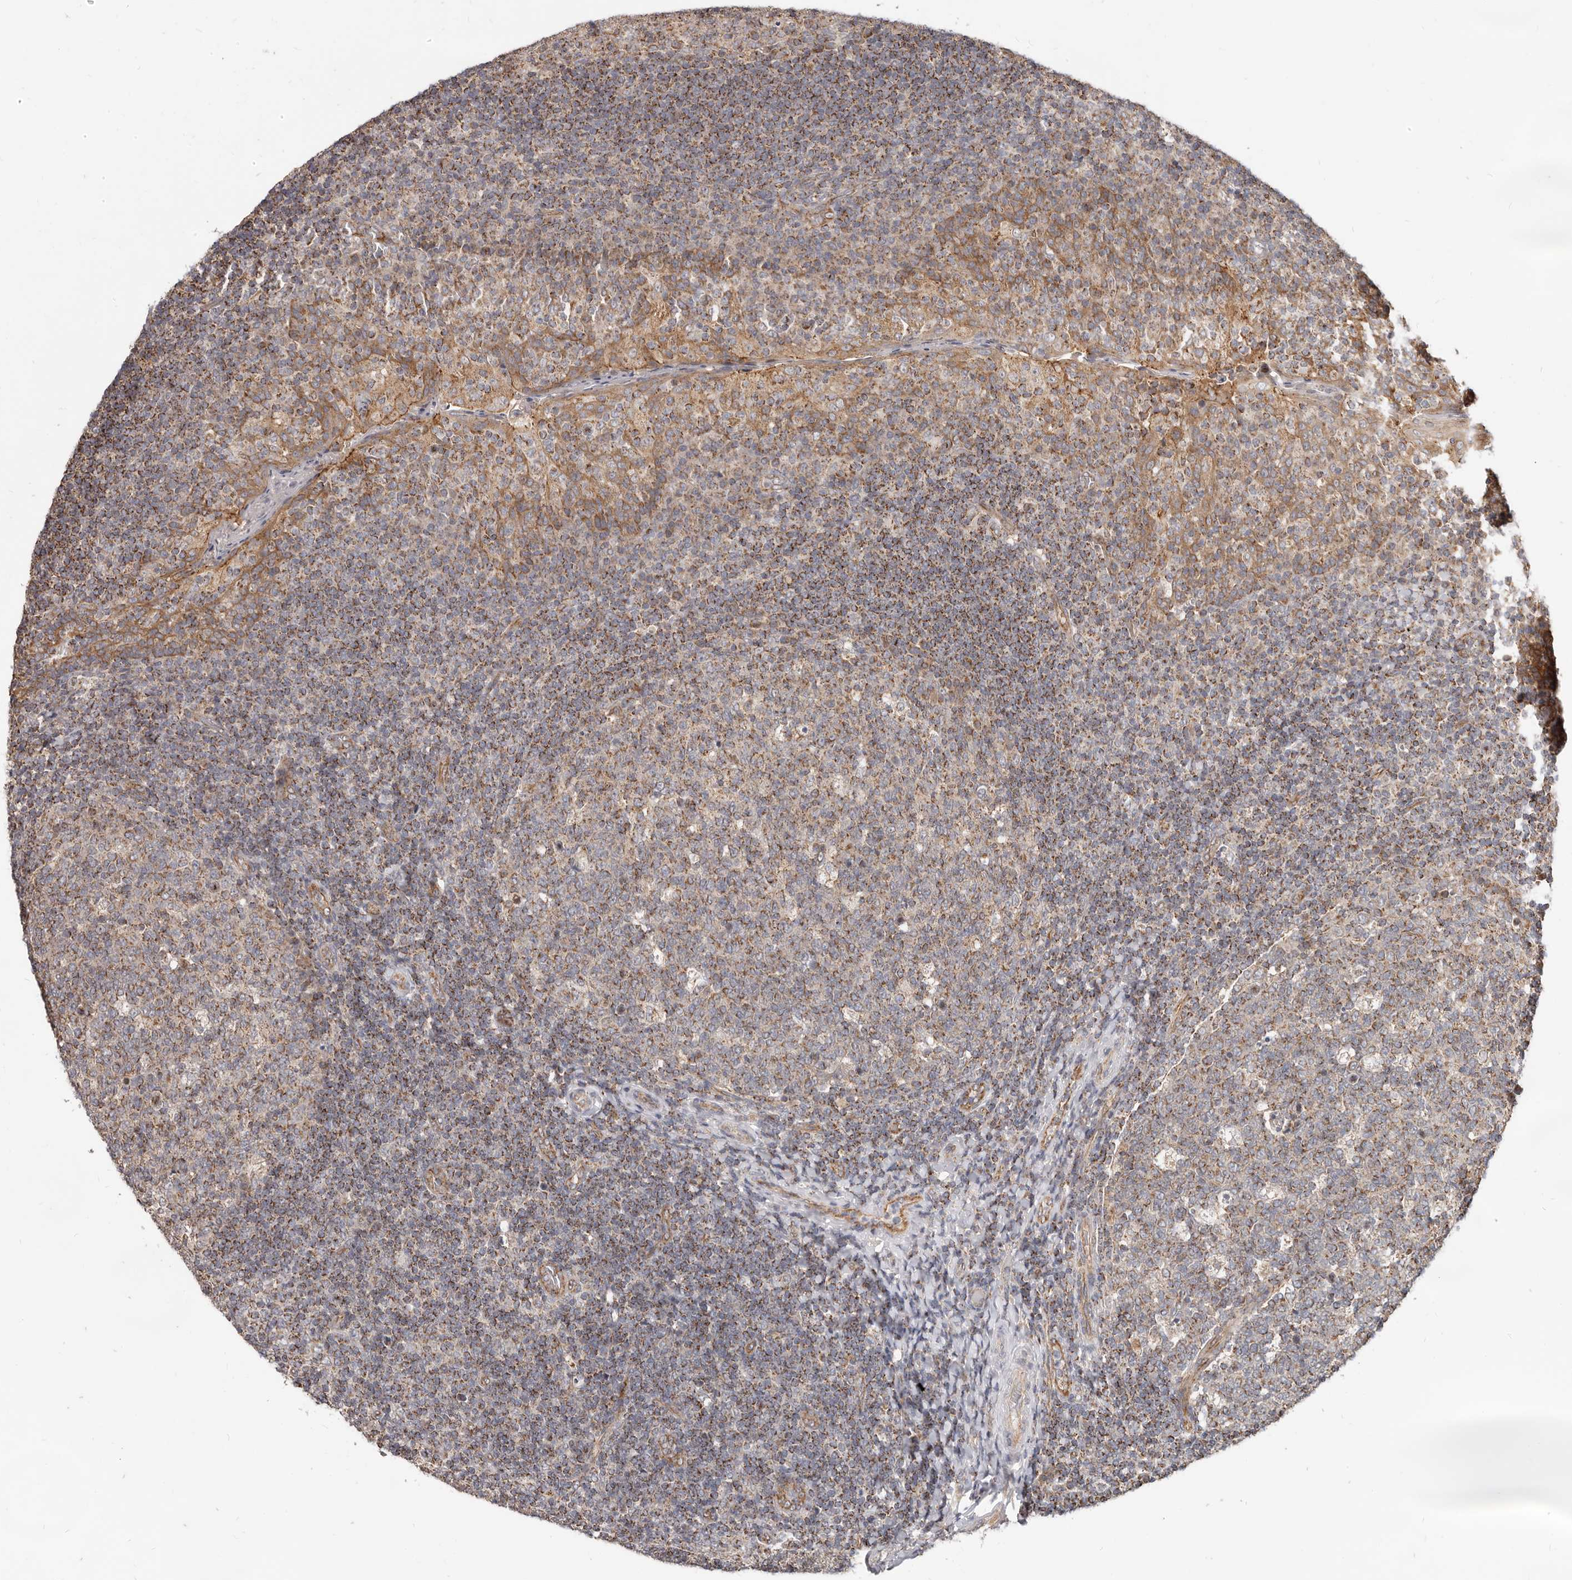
{"staining": {"intensity": "moderate", "quantity": "25%-75%", "location": "cytoplasmic/membranous"}, "tissue": "tonsil", "cell_type": "Germinal center cells", "image_type": "normal", "snomed": [{"axis": "morphology", "description": "Normal tissue, NOS"}, {"axis": "topography", "description": "Tonsil"}], "caption": "Immunohistochemical staining of benign tonsil displays medium levels of moderate cytoplasmic/membranous expression in approximately 25%-75% of germinal center cells. Nuclei are stained in blue.", "gene": "USP49", "patient": {"sex": "female", "age": 19}}